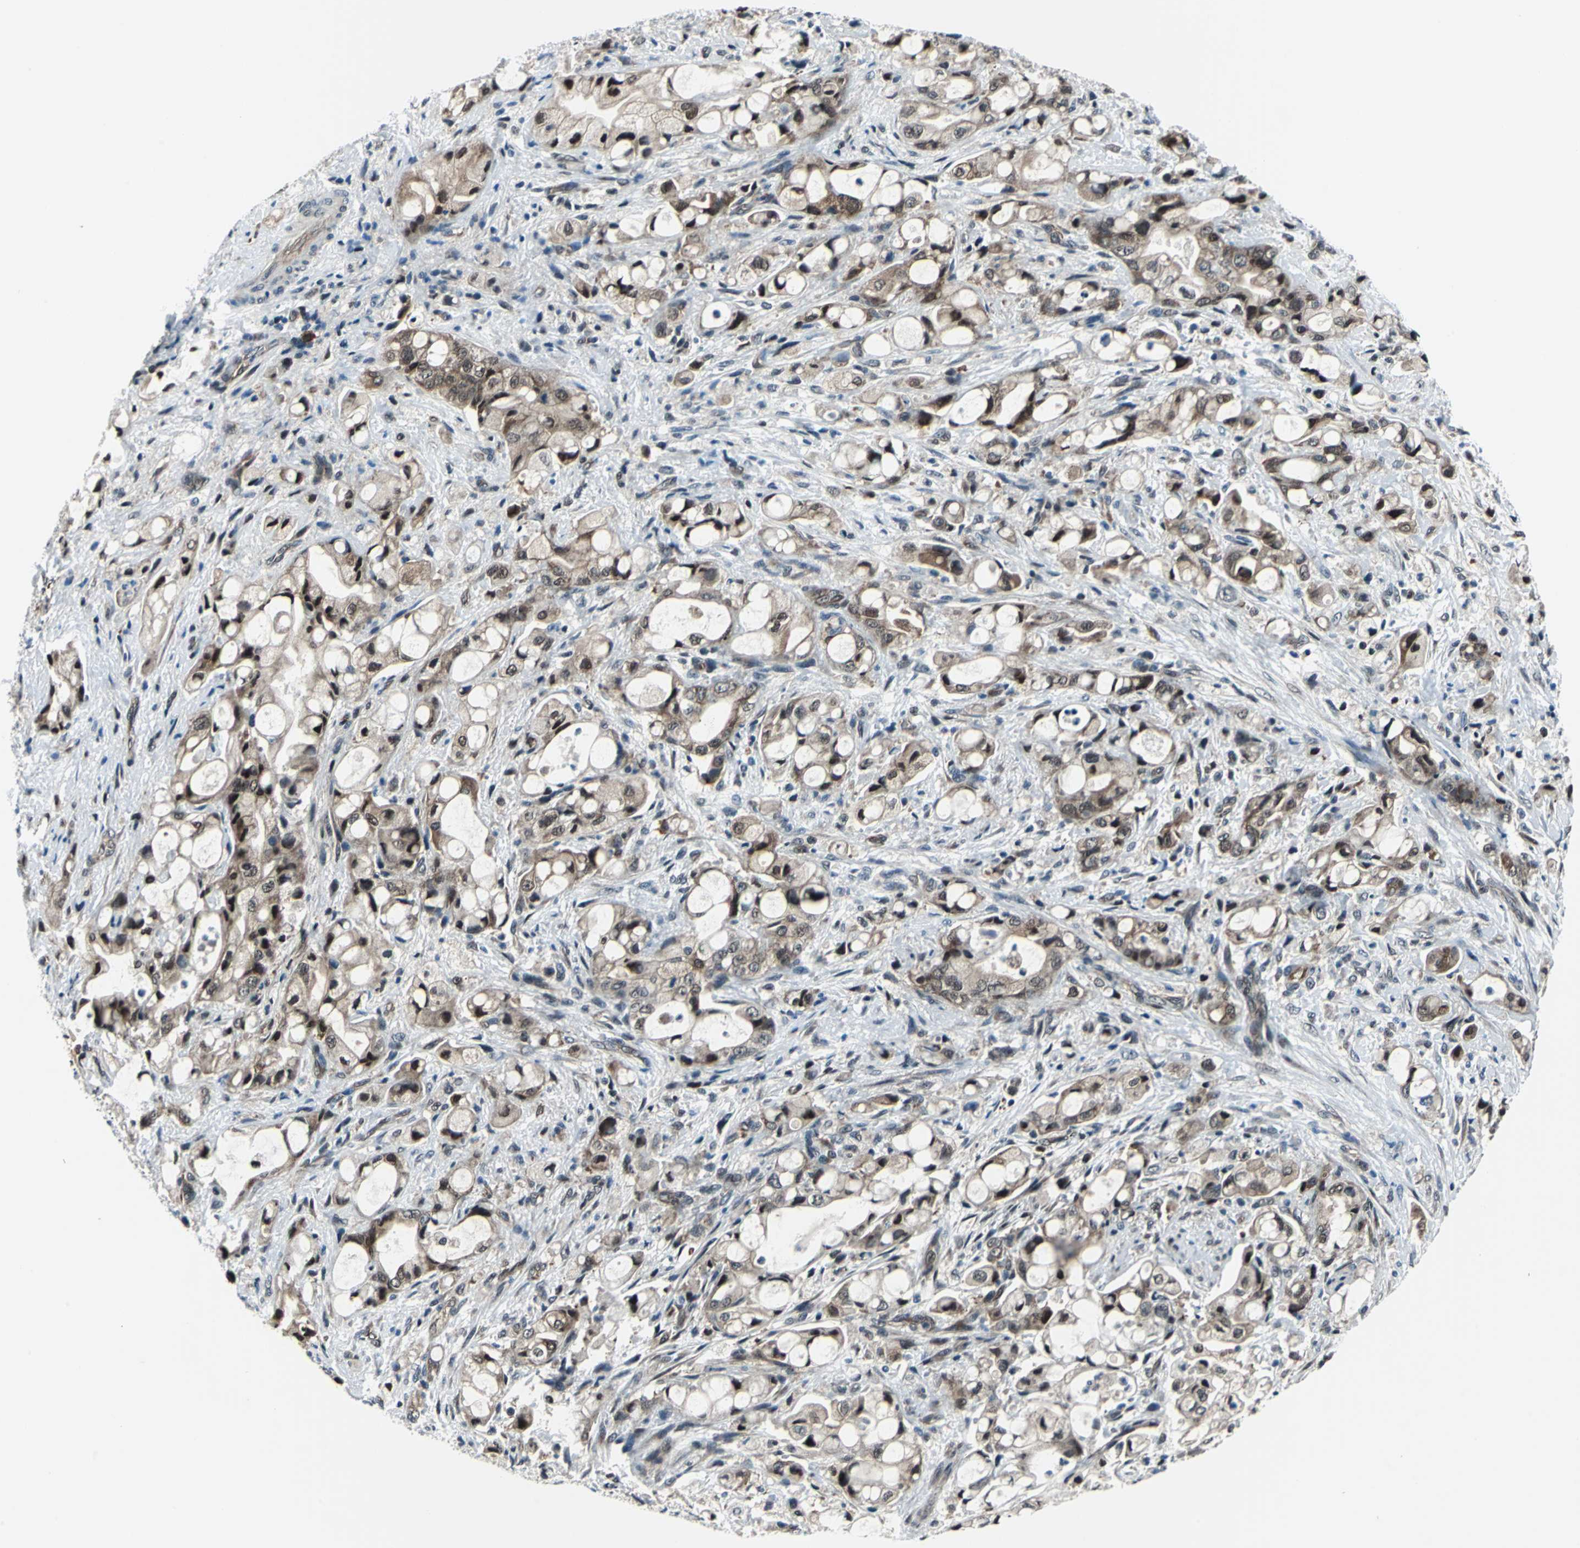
{"staining": {"intensity": "moderate", "quantity": ">75%", "location": "cytoplasmic/membranous,nuclear"}, "tissue": "pancreatic cancer", "cell_type": "Tumor cells", "image_type": "cancer", "snomed": [{"axis": "morphology", "description": "Adenocarcinoma, NOS"}, {"axis": "topography", "description": "Pancreas"}], "caption": "A medium amount of moderate cytoplasmic/membranous and nuclear staining is identified in about >75% of tumor cells in adenocarcinoma (pancreatic) tissue.", "gene": "POLR3K", "patient": {"sex": "male", "age": 79}}